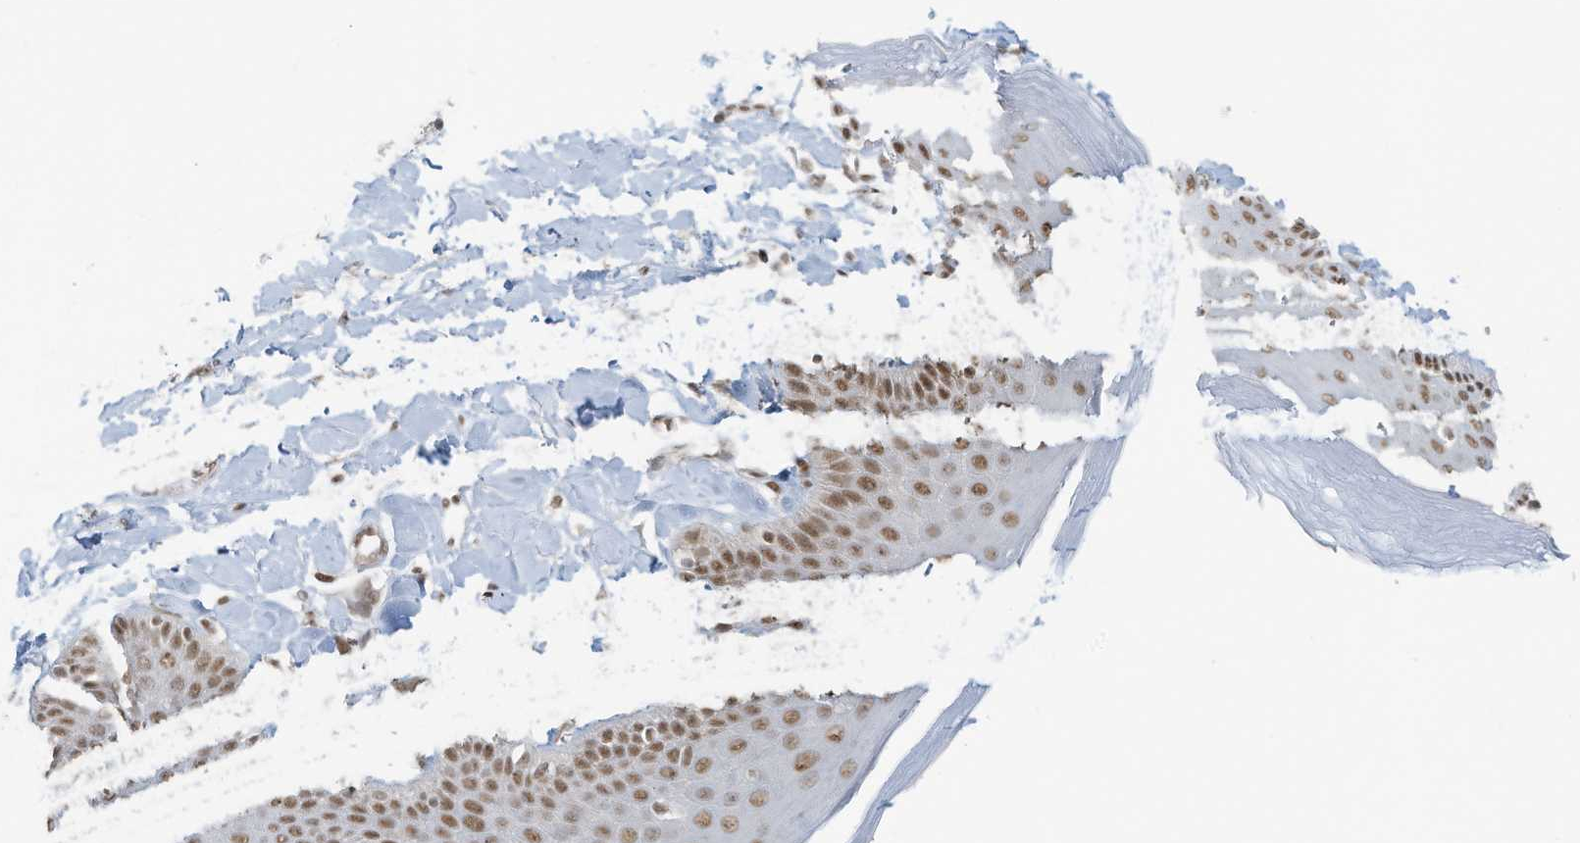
{"staining": {"intensity": "moderate", "quantity": ">75%", "location": "nuclear"}, "tissue": "skin", "cell_type": "Epidermal cells", "image_type": "normal", "snomed": [{"axis": "morphology", "description": "Normal tissue, NOS"}, {"axis": "topography", "description": "Anal"}], "caption": "A medium amount of moderate nuclear staining is seen in approximately >75% of epidermal cells in normal skin. Using DAB (brown) and hematoxylin (blue) stains, captured at high magnification using brightfield microscopy.", "gene": "DBR1", "patient": {"sex": "male", "age": 69}}